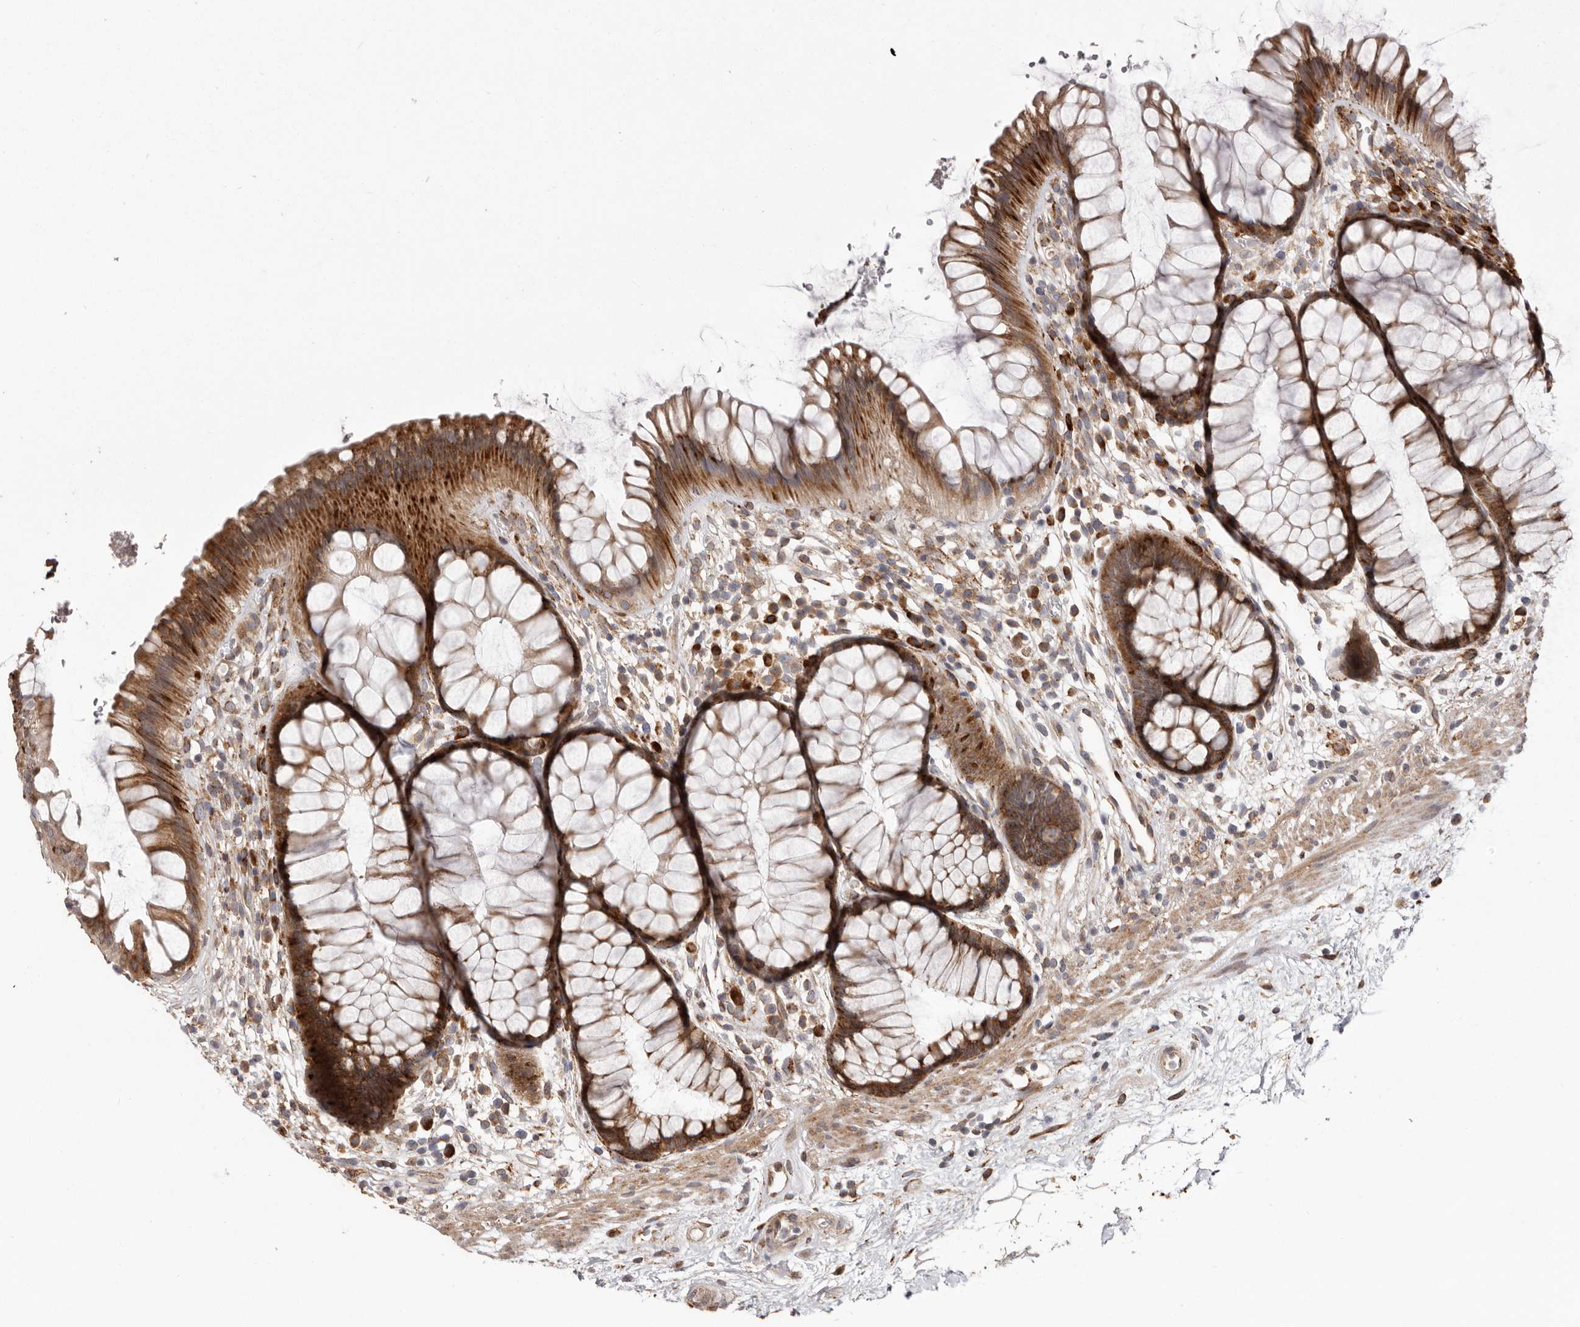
{"staining": {"intensity": "strong", "quantity": ">75%", "location": "cytoplasmic/membranous"}, "tissue": "rectum", "cell_type": "Glandular cells", "image_type": "normal", "snomed": [{"axis": "morphology", "description": "Normal tissue, NOS"}, {"axis": "topography", "description": "Rectum"}], "caption": "Protein expression by IHC displays strong cytoplasmic/membranous staining in about >75% of glandular cells in benign rectum. Immunohistochemistry stains the protein in brown and the nuclei are stained blue.", "gene": "NUP43", "patient": {"sex": "male", "age": 51}}